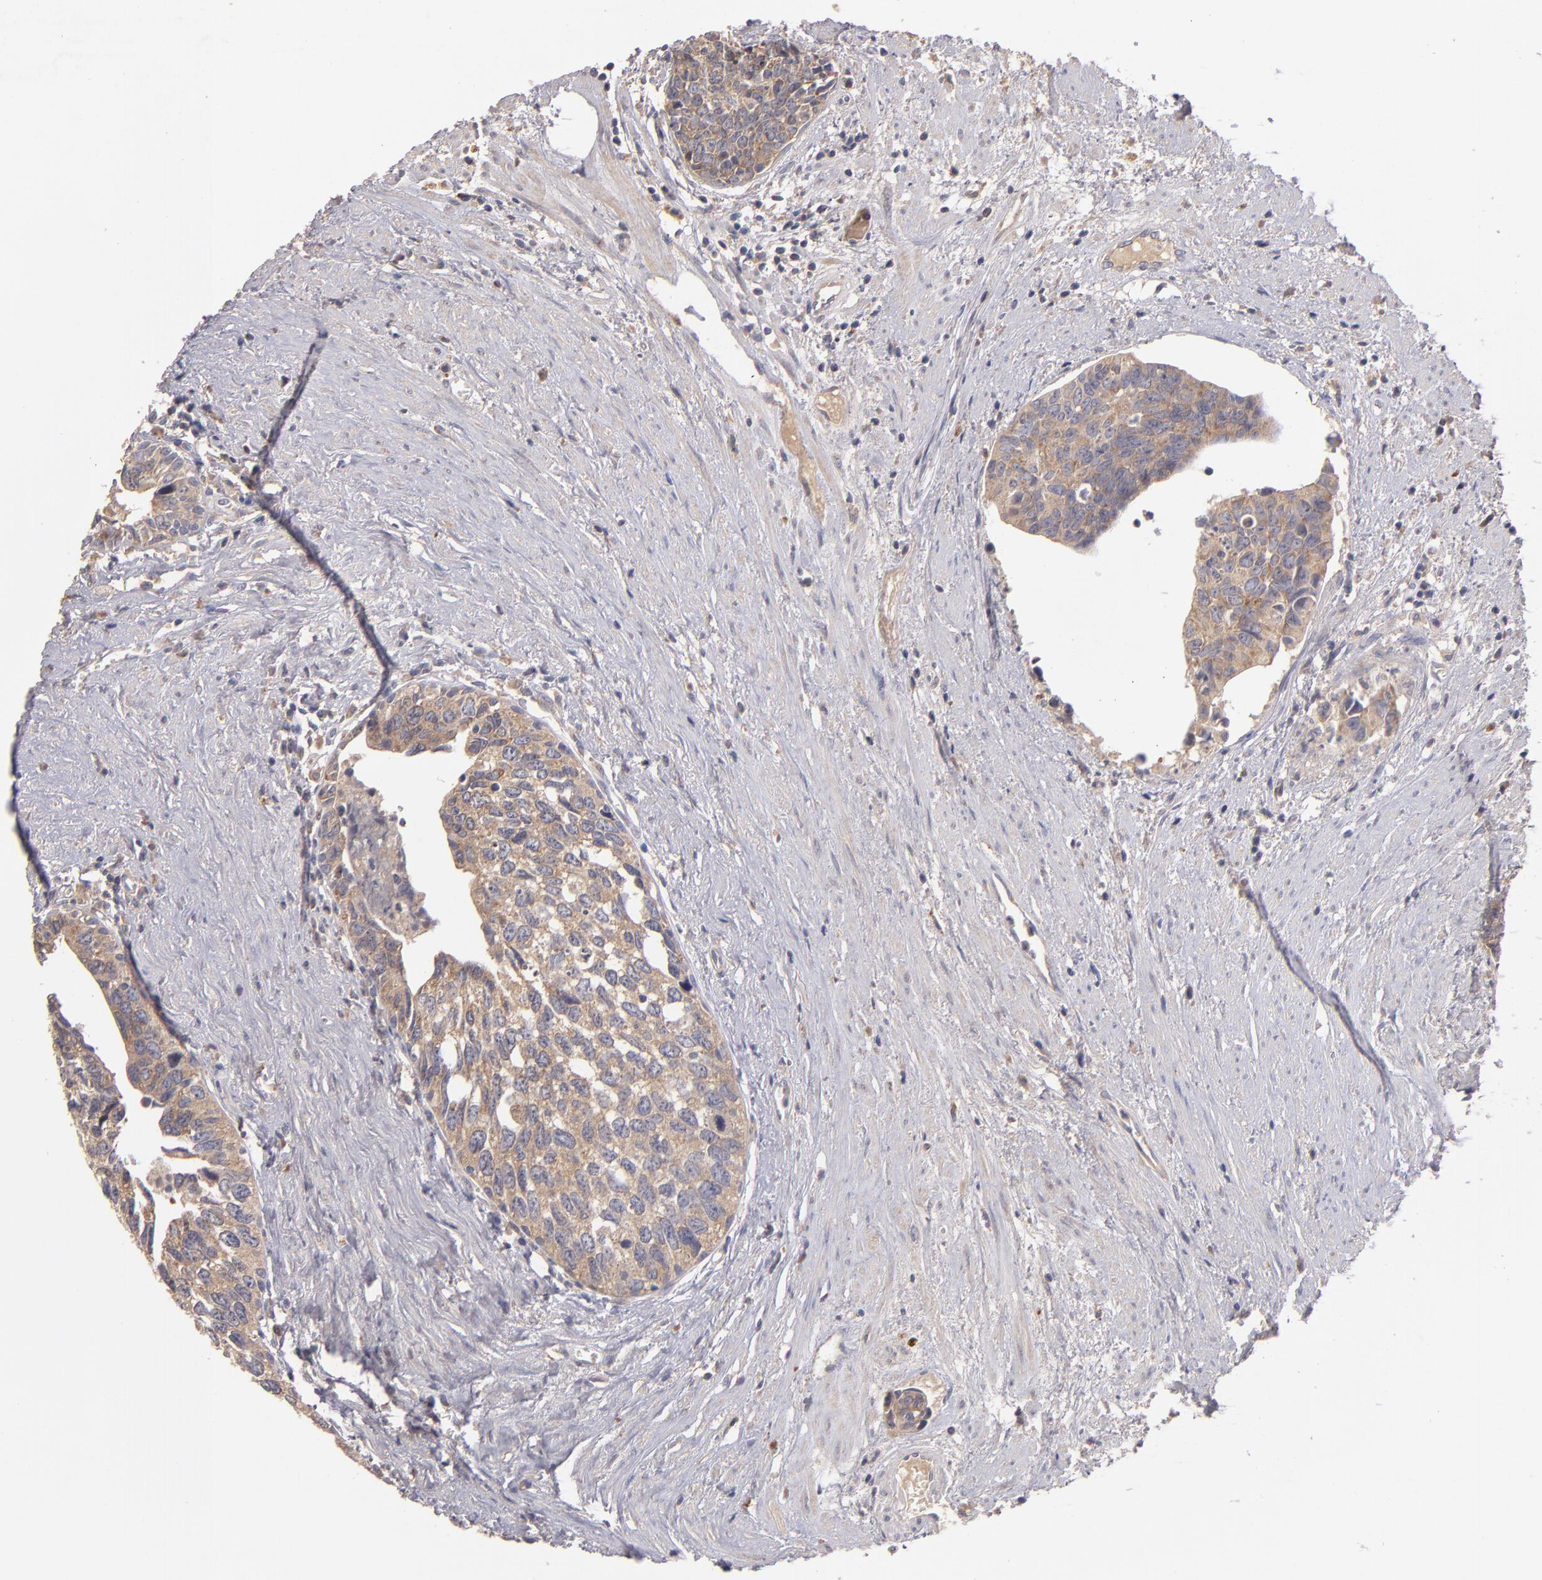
{"staining": {"intensity": "moderate", "quantity": ">75%", "location": "cytoplasmic/membranous"}, "tissue": "urothelial cancer", "cell_type": "Tumor cells", "image_type": "cancer", "snomed": [{"axis": "morphology", "description": "Urothelial carcinoma, High grade"}, {"axis": "topography", "description": "Urinary bladder"}], "caption": "High-magnification brightfield microscopy of high-grade urothelial carcinoma stained with DAB (brown) and counterstained with hematoxylin (blue). tumor cells exhibit moderate cytoplasmic/membranous positivity is present in about>75% of cells.", "gene": "UPF3B", "patient": {"sex": "male", "age": 81}}